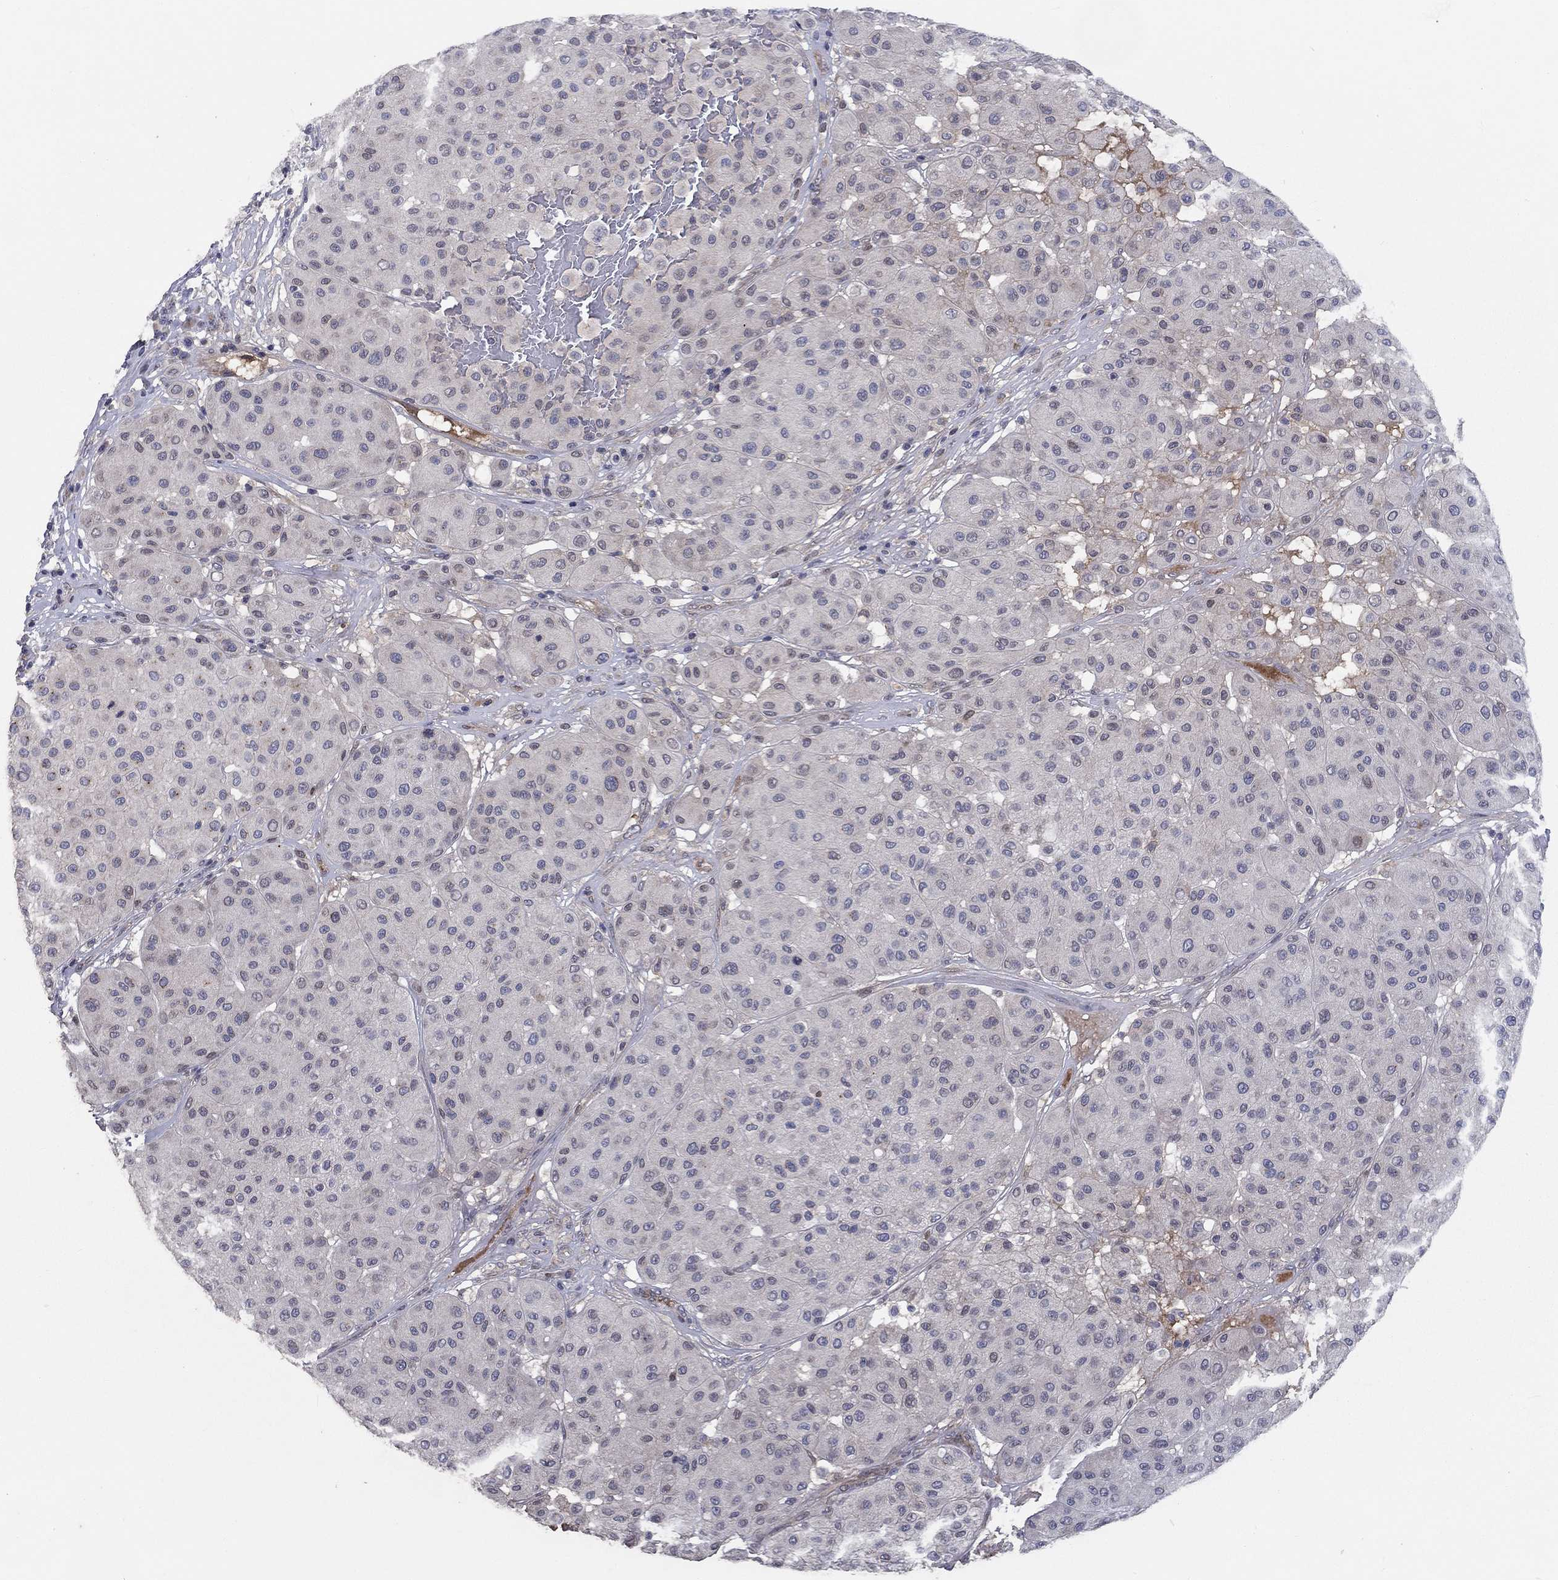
{"staining": {"intensity": "negative", "quantity": "none", "location": "none"}, "tissue": "melanoma", "cell_type": "Tumor cells", "image_type": "cancer", "snomed": [{"axis": "morphology", "description": "Malignant melanoma, Metastatic site"}, {"axis": "topography", "description": "Smooth muscle"}], "caption": "Melanoma stained for a protein using IHC demonstrates no staining tumor cells.", "gene": "CETN3", "patient": {"sex": "male", "age": 41}}